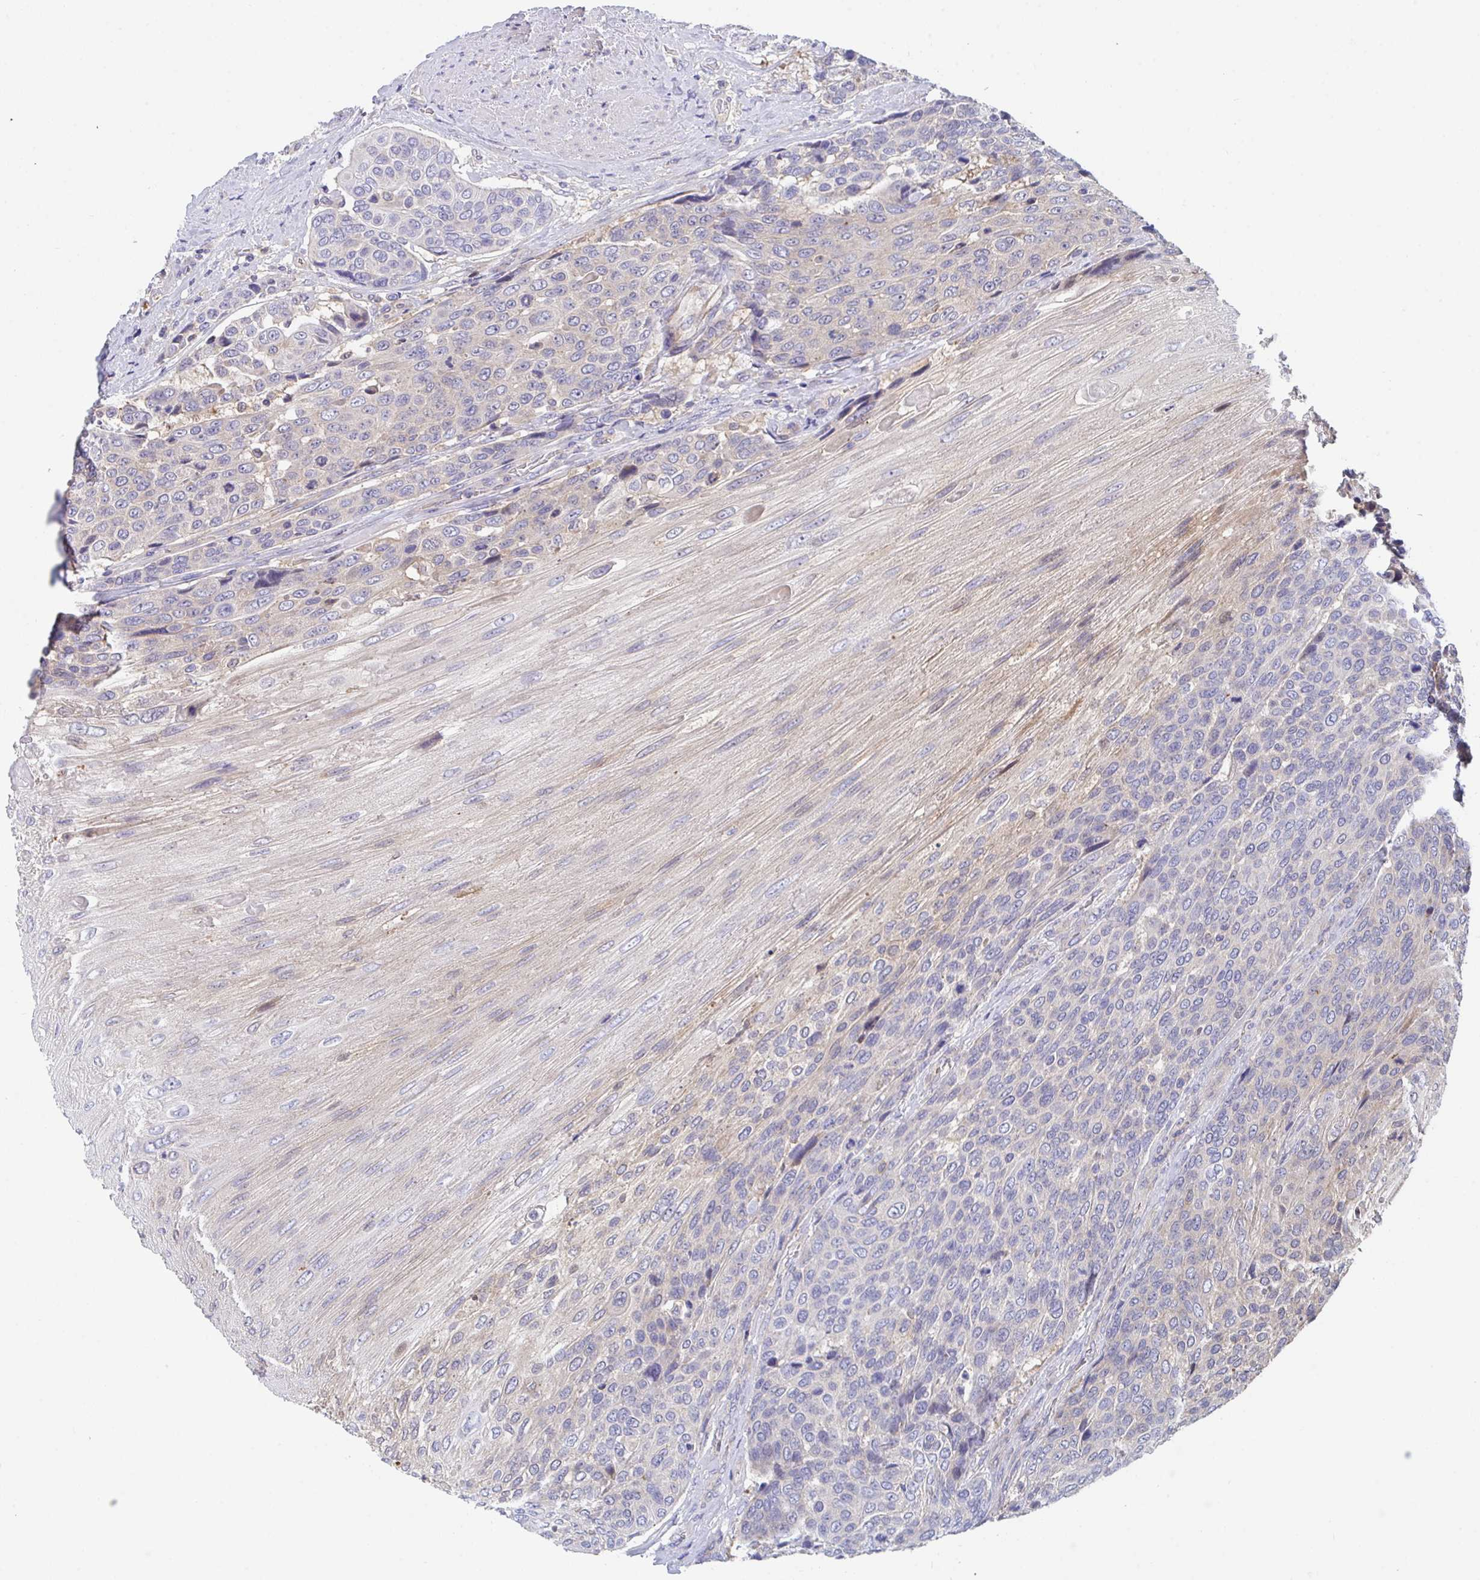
{"staining": {"intensity": "weak", "quantity": "<25%", "location": "cytoplasmic/membranous"}, "tissue": "urothelial cancer", "cell_type": "Tumor cells", "image_type": "cancer", "snomed": [{"axis": "morphology", "description": "Urothelial carcinoma, High grade"}, {"axis": "topography", "description": "Urinary bladder"}], "caption": "Micrograph shows no significant protein staining in tumor cells of urothelial carcinoma (high-grade).", "gene": "P2RX3", "patient": {"sex": "female", "age": 70}}